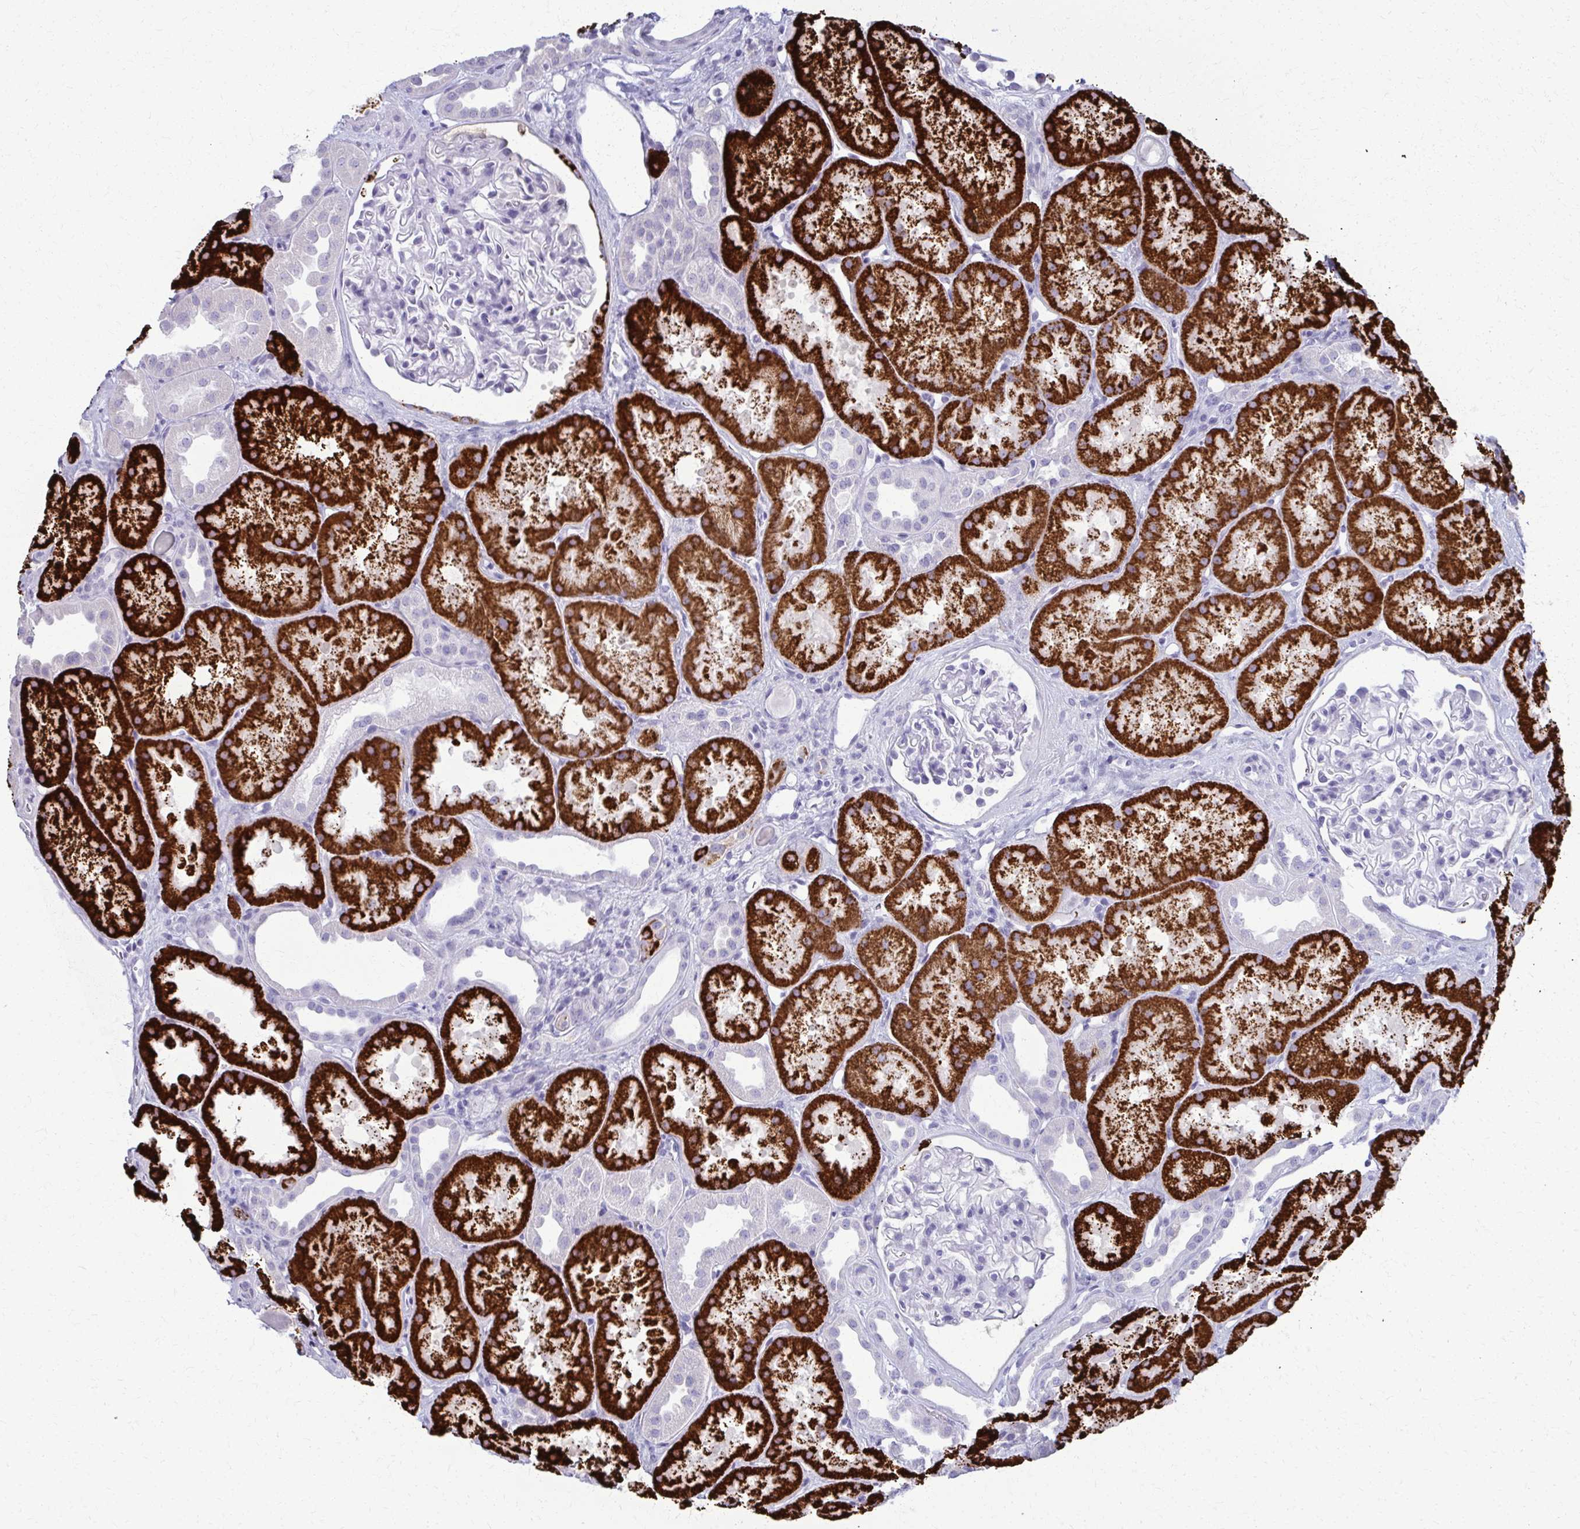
{"staining": {"intensity": "negative", "quantity": "none", "location": "none"}, "tissue": "kidney", "cell_type": "Cells in glomeruli", "image_type": "normal", "snomed": [{"axis": "morphology", "description": "Normal tissue, NOS"}, {"axis": "topography", "description": "Kidney"}], "caption": "IHC image of unremarkable kidney stained for a protein (brown), which shows no staining in cells in glomeruli.", "gene": "ACSM2A", "patient": {"sex": "male", "age": 61}}